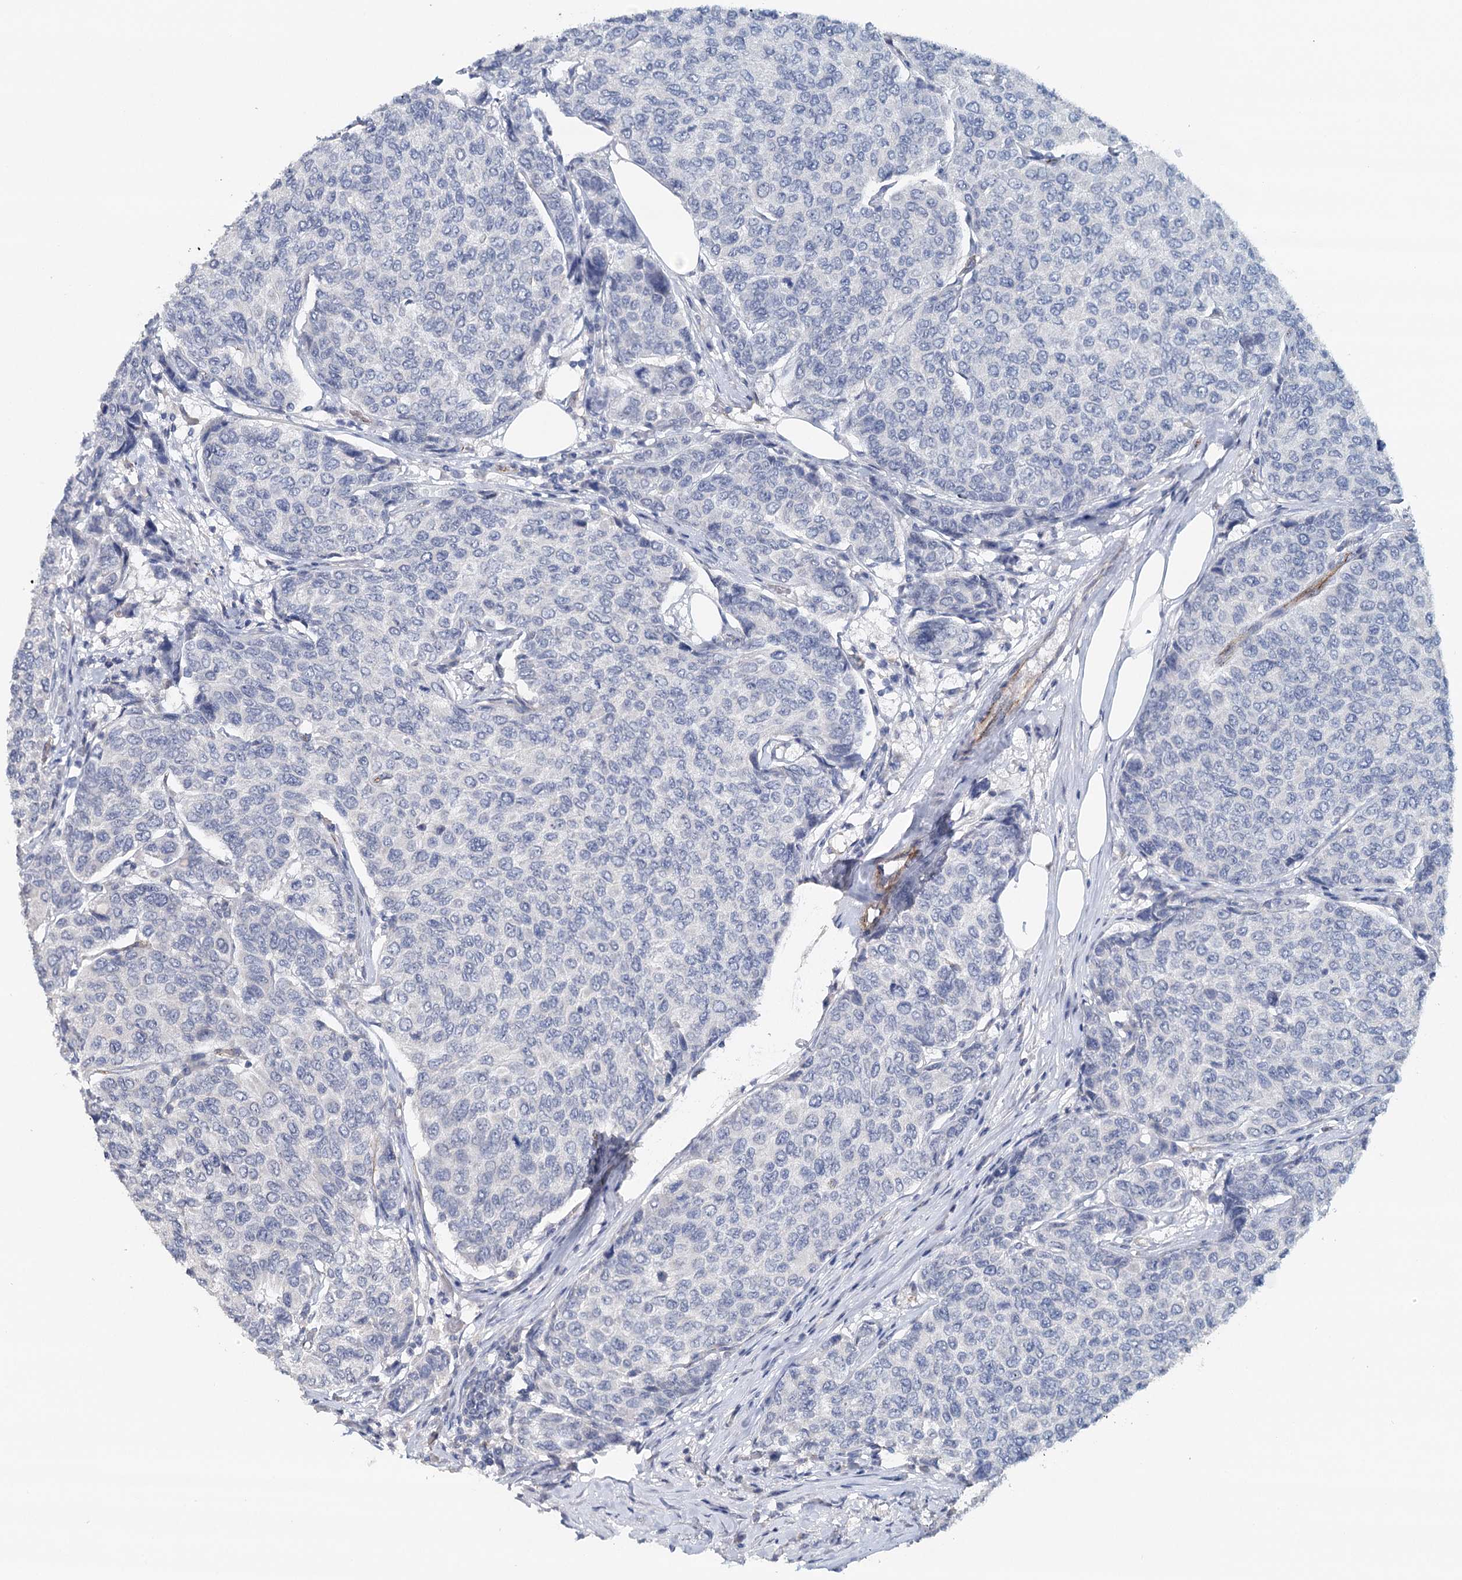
{"staining": {"intensity": "negative", "quantity": "none", "location": "none"}, "tissue": "breast cancer", "cell_type": "Tumor cells", "image_type": "cancer", "snomed": [{"axis": "morphology", "description": "Duct carcinoma"}, {"axis": "topography", "description": "Breast"}], "caption": "DAB (3,3'-diaminobenzidine) immunohistochemical staining of human breast cancer reveals no significant expression in tumor cells. (Stains: DAB immunohistochemistry with hematoxylin counter stain, Microscopy: brightfield microscopy at high magnification).", "gene": "SYNPO", "patient": {"sex": "female", "age": 55}}